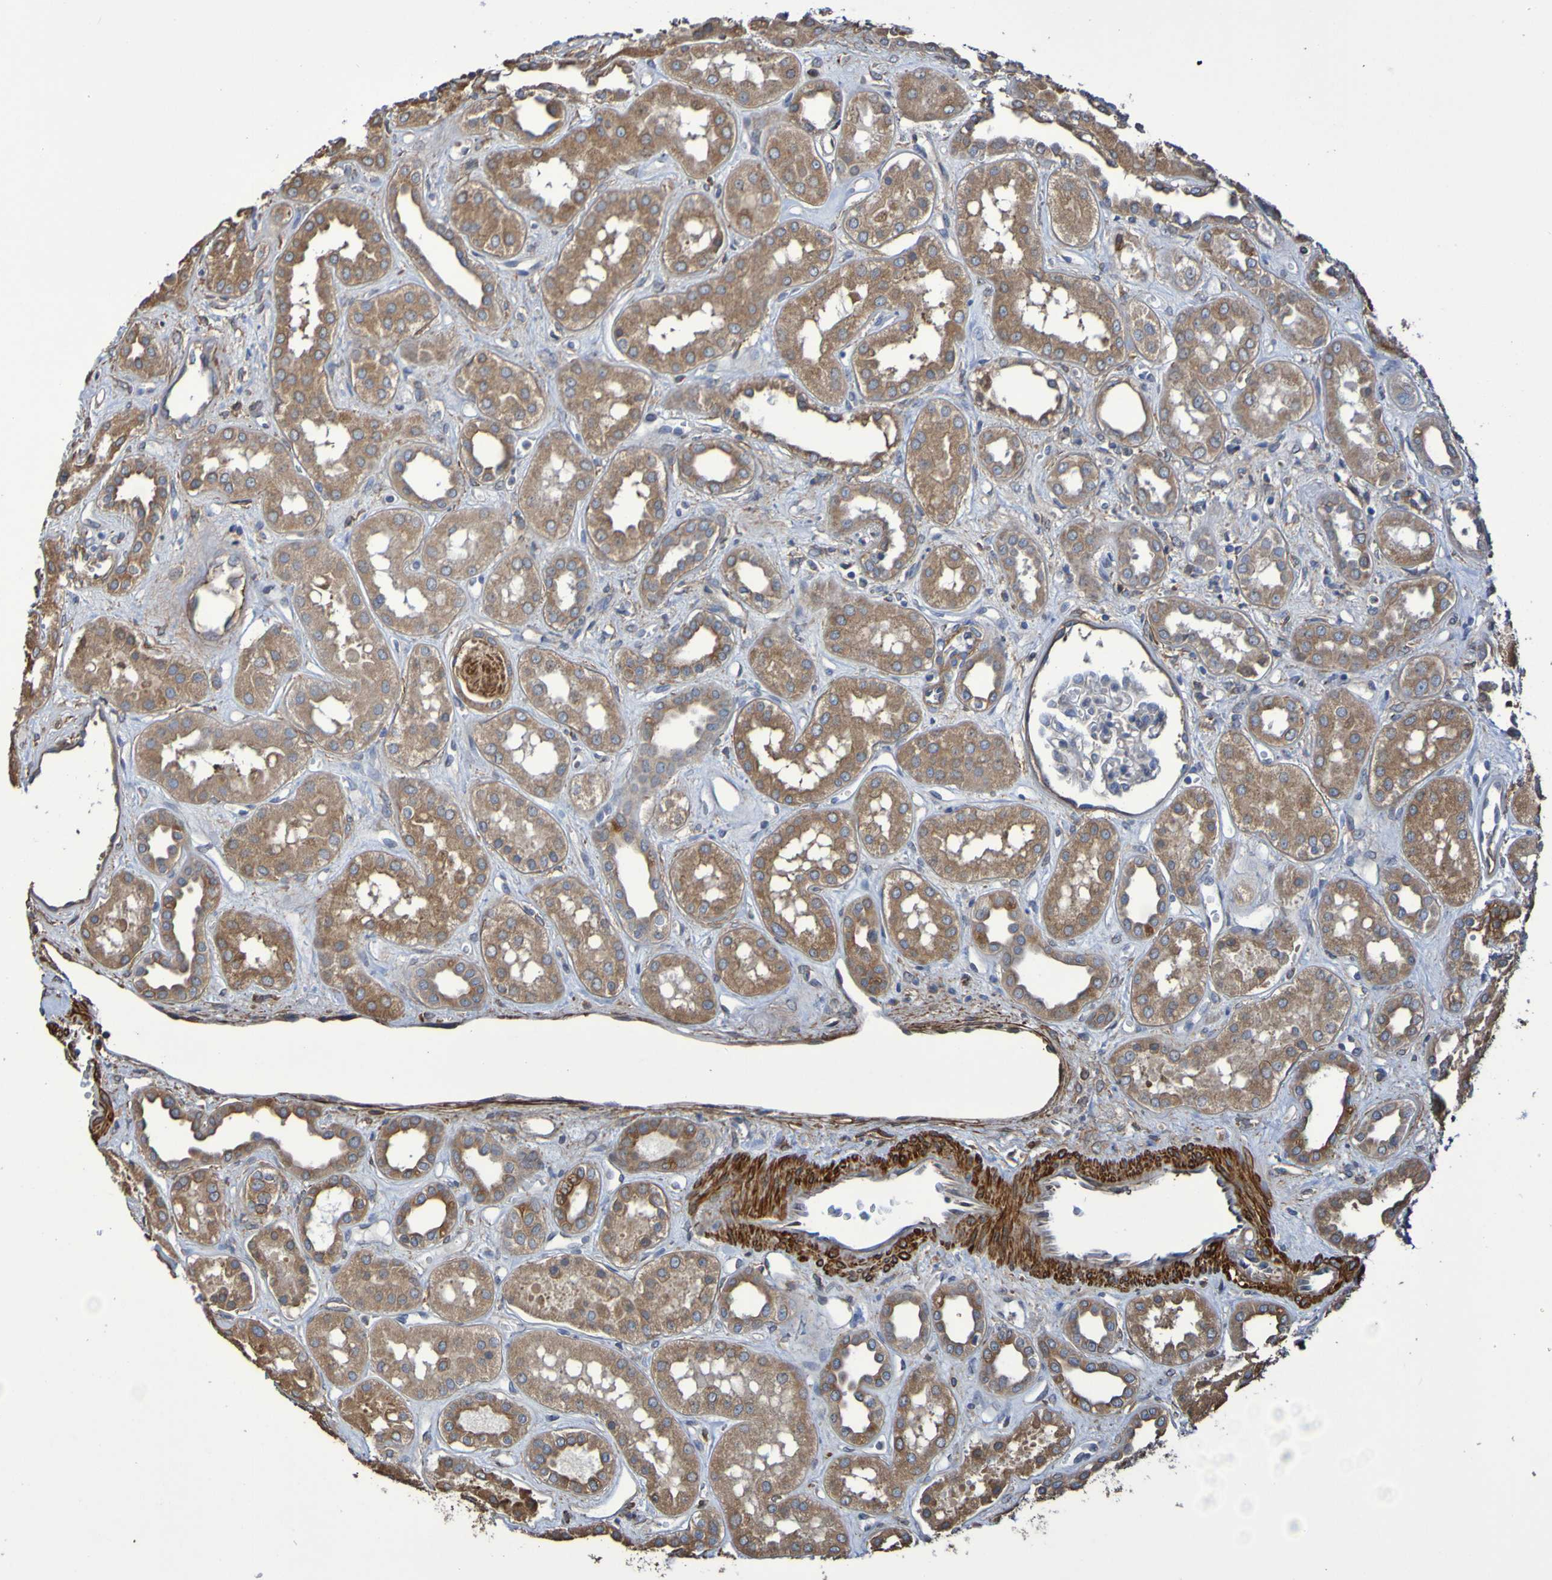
{"staining": {"intensity": "weak", "quantity": ">75%", "location": "cytoplasmic/membranous"}, "tissue": "kidney", "cell_type": "Cells in glomeruli", "image_type": "normal", "snomed": [{"axis": "morphology", "description": "Normal tissue, NOS"}, {"axis": "topography", "description": "Kidney"}], "caption": "This is a photomicrograph of IHC staining of normal kidney, which shows weak positivity in the cytoplasmic/membranous of cells in glomeruli.", "gene": "RAB11A", "patient": {"sex": "male", "age": 59}}